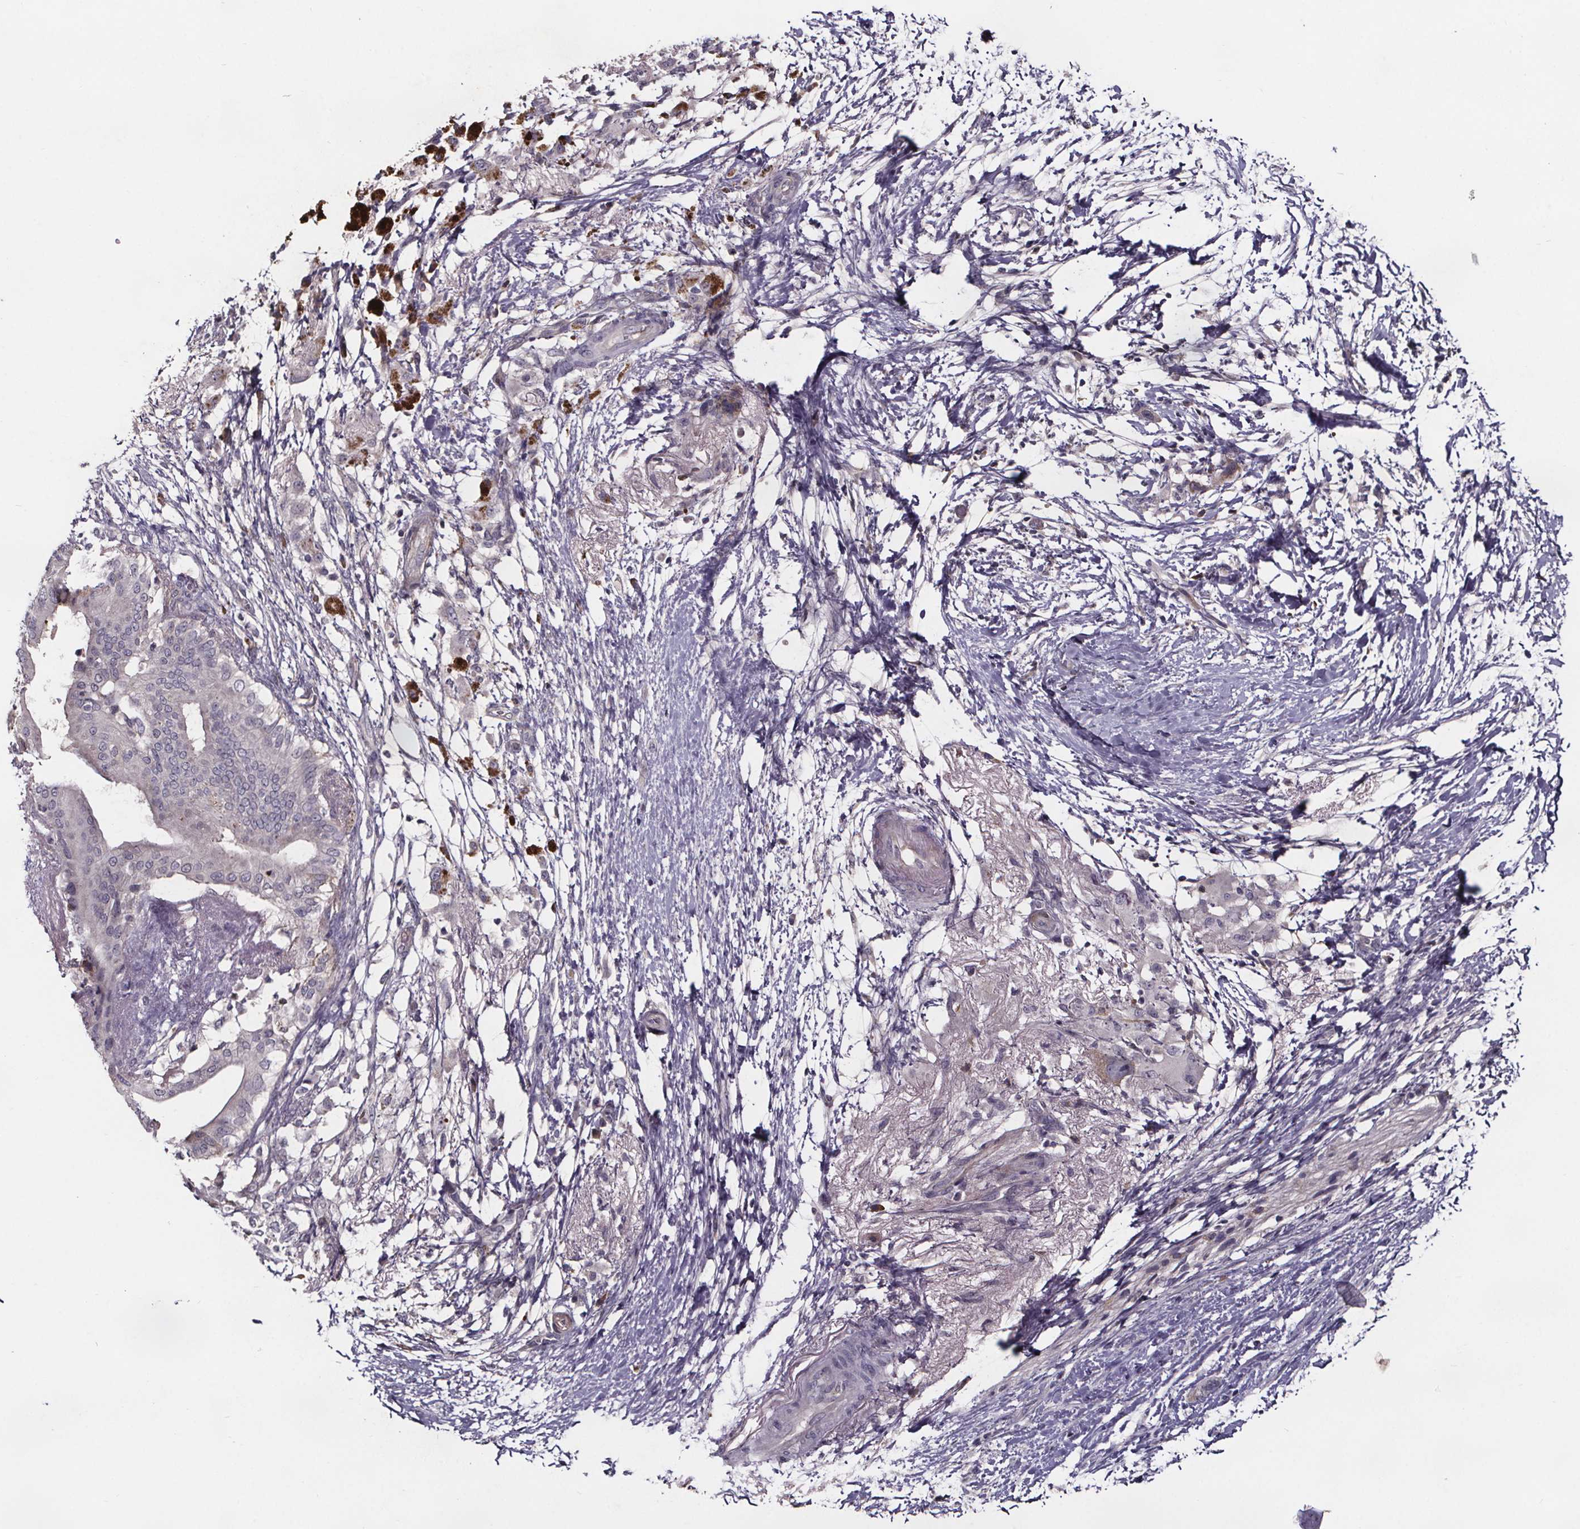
{"staining": {"intensity": "moderate", "quantity": "<25%", "location": "cytoplasmic/membranous"}, "tissue": "pancreatic cancer", "cell_type": "Tumor cells", "image_type": "cancer", "snomed": [{"axis": "morphology", "description": "Adenocarcinoma, NOS"}, {"axis": "topography", "description": "Pancreas"}], "caption": "Tumor cells display low levels of moderate cytoplasmic/membranous positivity in approximately <25% of cells in human pancreatic adenocarcinoma.", "gene": "NPHP4", "patient": {"sex": "female", "age": 72}}